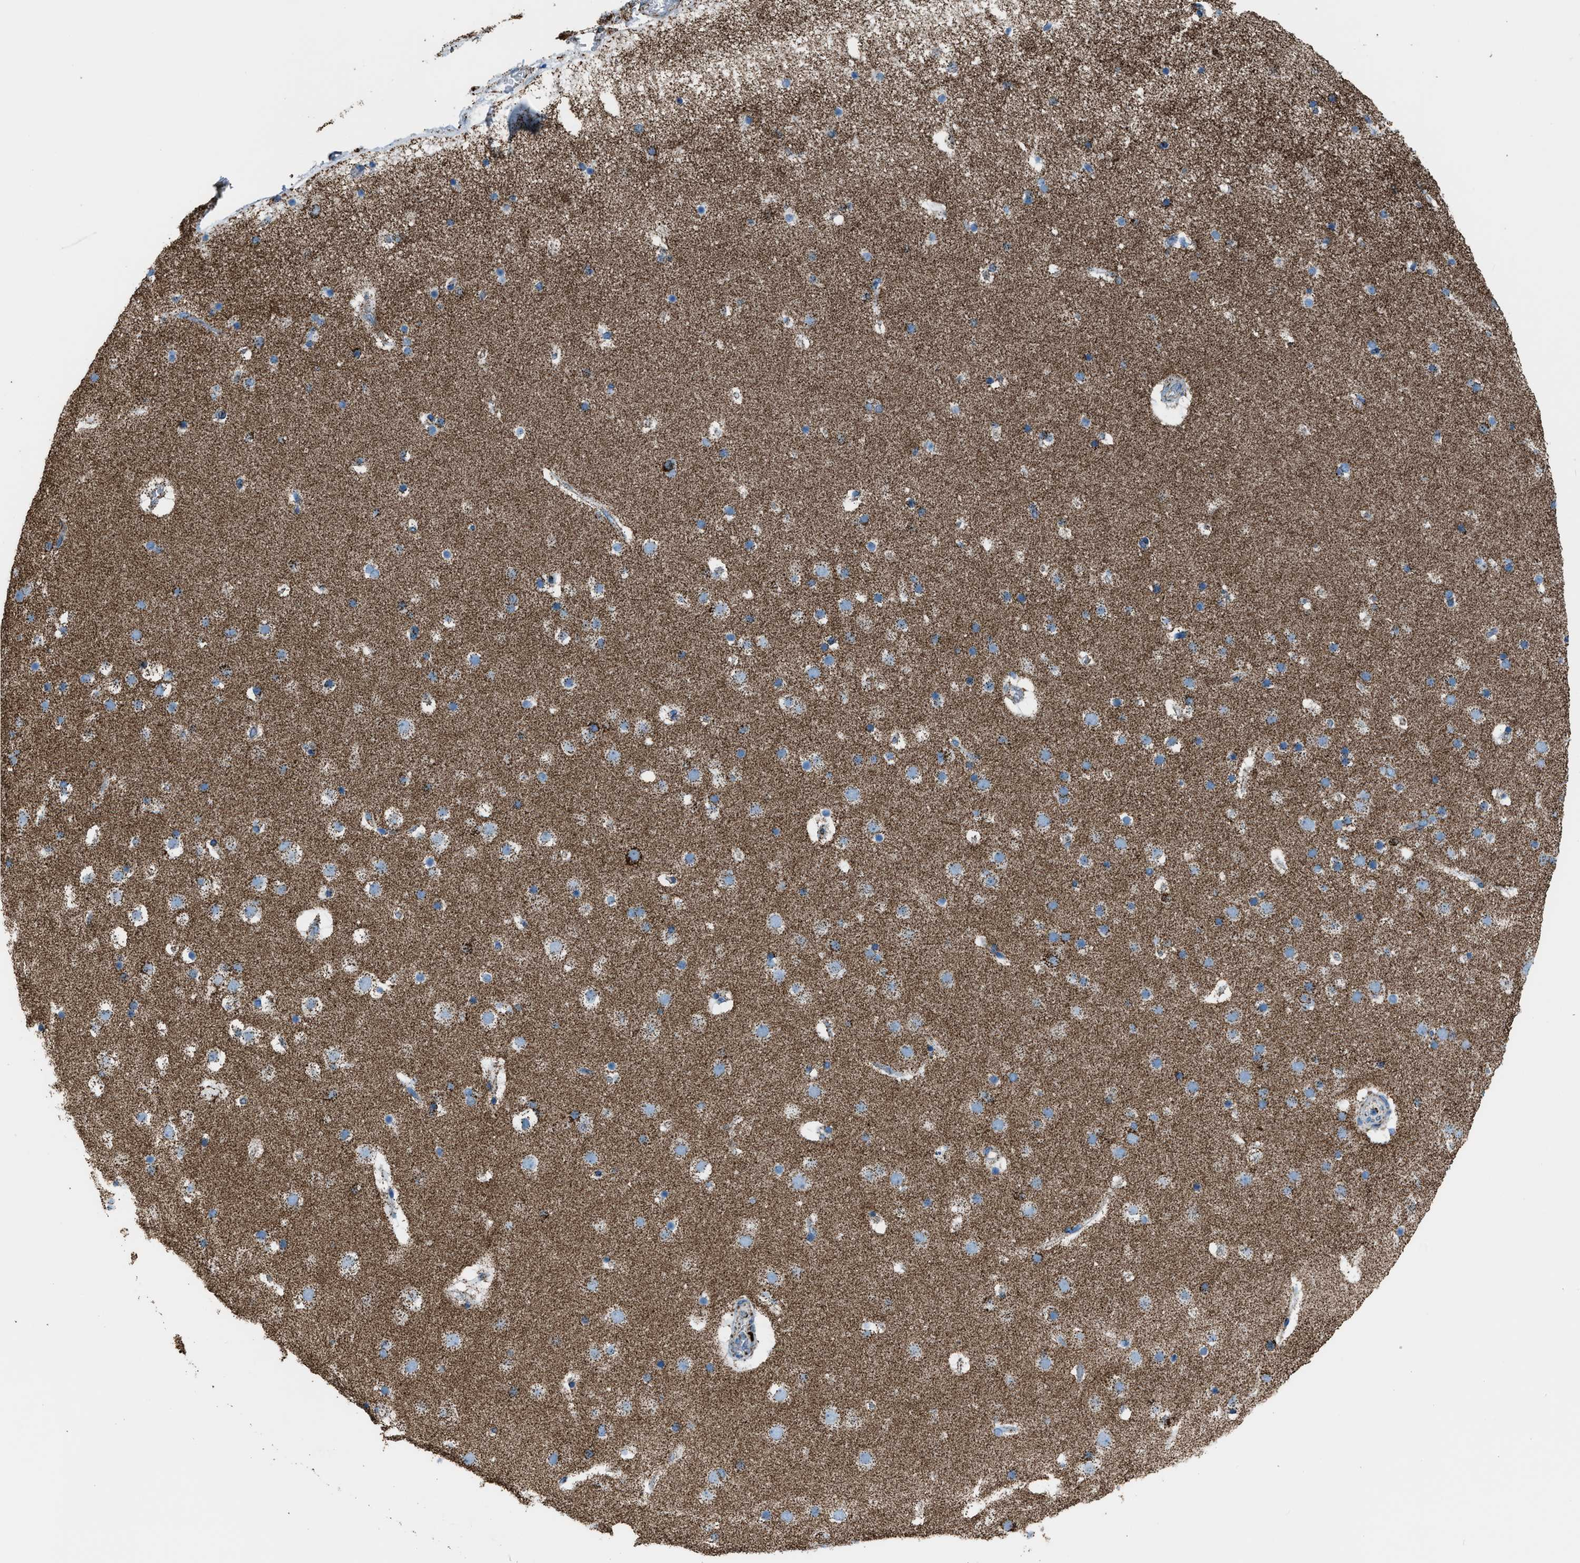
{"staining": {"intensity": "moderate", "quantity": ">75%", "location": "cytoplasmic/membranous"}, "tissue": "cerebral cortex", "cell_type": "Endothelial cells", "image_type": "normal", "snomed": [{"axis": "morphology", "description": "Normal tissue, NOS"}, {"axis": "topography", "description": "Cerebral cortex"}], "caption": "Immunohistochemical staining of normal cerebral cortex exhibits medium levels of moderate cytoplasmic/membranous staining in about >75% of endothelial cells. The protein is shown in brown color, while the nuclei are stained blue.", "gene": "MDH2", "patient": {"sex": "male", "age": 57}}